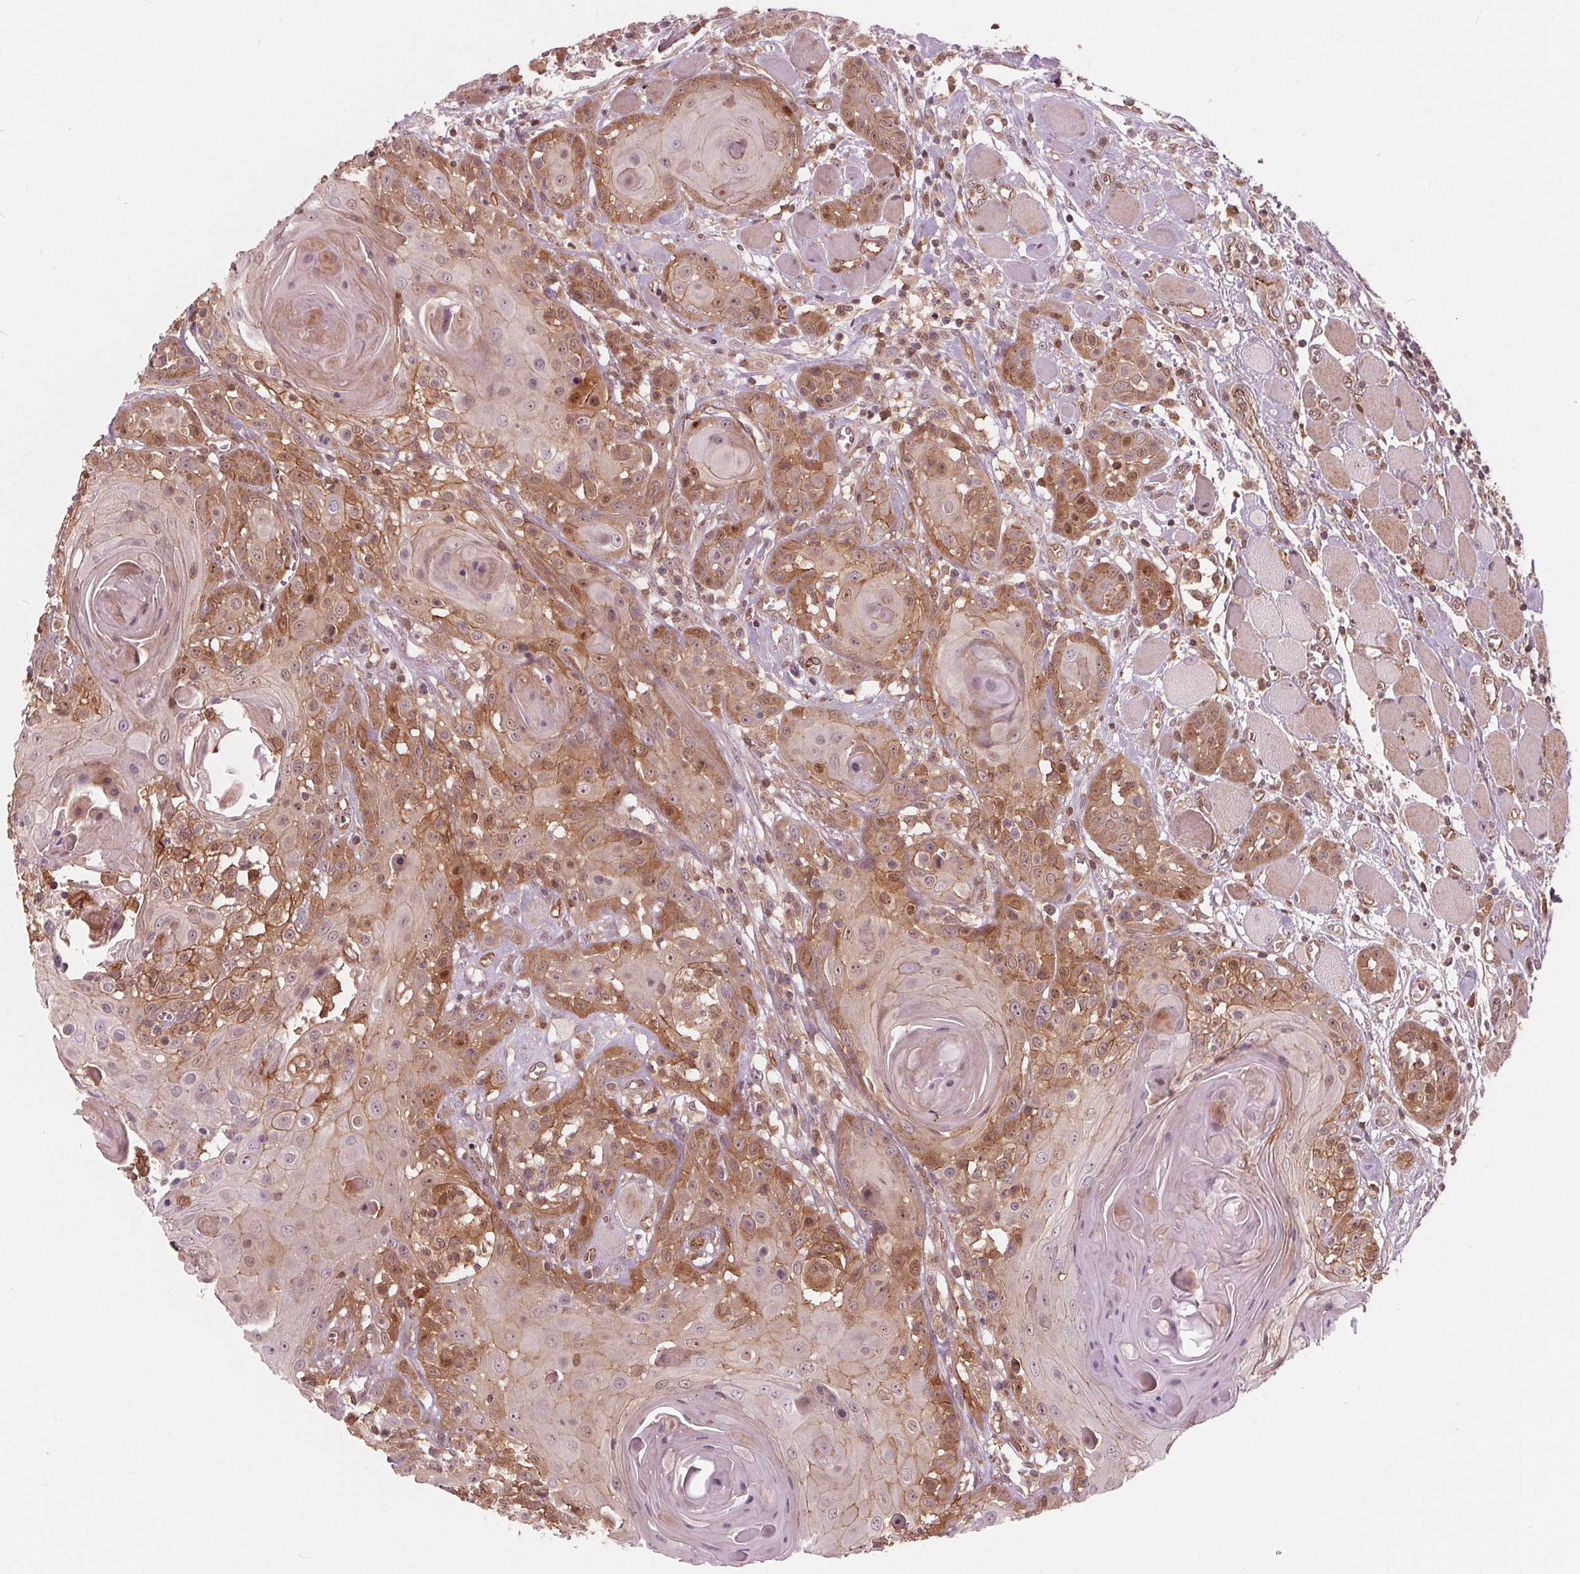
{"staining": {"intensity": "moderate", "quantity": "25%-75%", "location": "cytoplasmic/membranous,nuclear"}, "tissue": "head and neck cancer", "cell_type": "Tumor cells", "image_type": "cancer", "snomed": [{"axis": "morphology", "description": "Squamous cell carcinoma, NOS"}, {"axis": "topography", "description": "Head-Neck"}], "caption": "Tumor cells reveal moderate cytoplasmic/membranous and nuclear staining in about 25%-75% of cells in head and neck cancer (squamous cell carcinoma).", "gene": "TXNIP", "patient": {"sex": "female", "age": 80}}